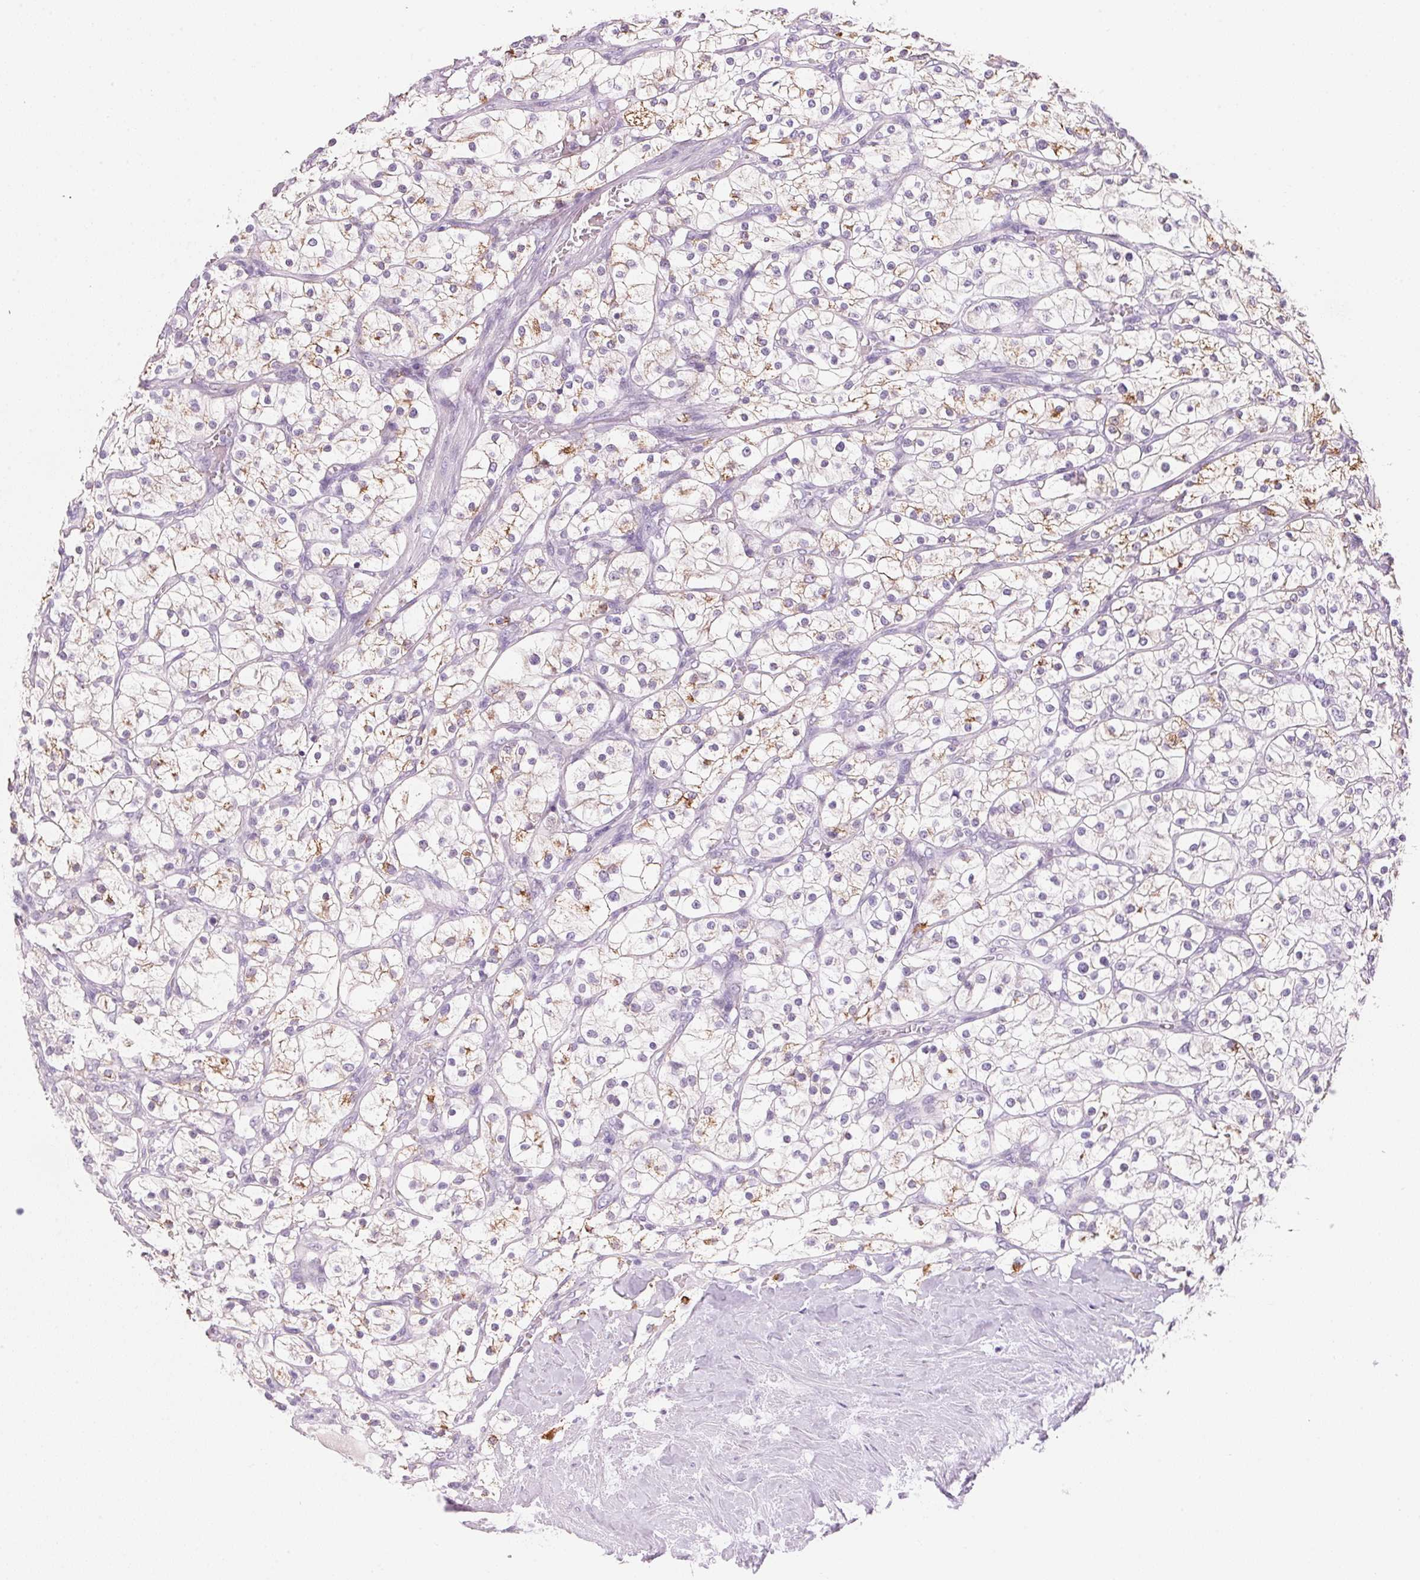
{"staining": {"intensity": "negative", "quantity": "none", "location": "none"}, "tissue": "renal cancer", "cell_type": "Tumor cells", "image_type": "cancer", "snomed": [{"axis": "morphology", "description": "Adenocarcinoma, NOS"}, {"axis": "topography", "description": "Kidney"}], "caption": "Immunohistochemistry histopathology image of human renal adenocarcinoma stained for a protein (brown), which shows no expression in tumor cells.", "gene": "CYP11B1", "patient": {"sex": "male", "age": 80}}